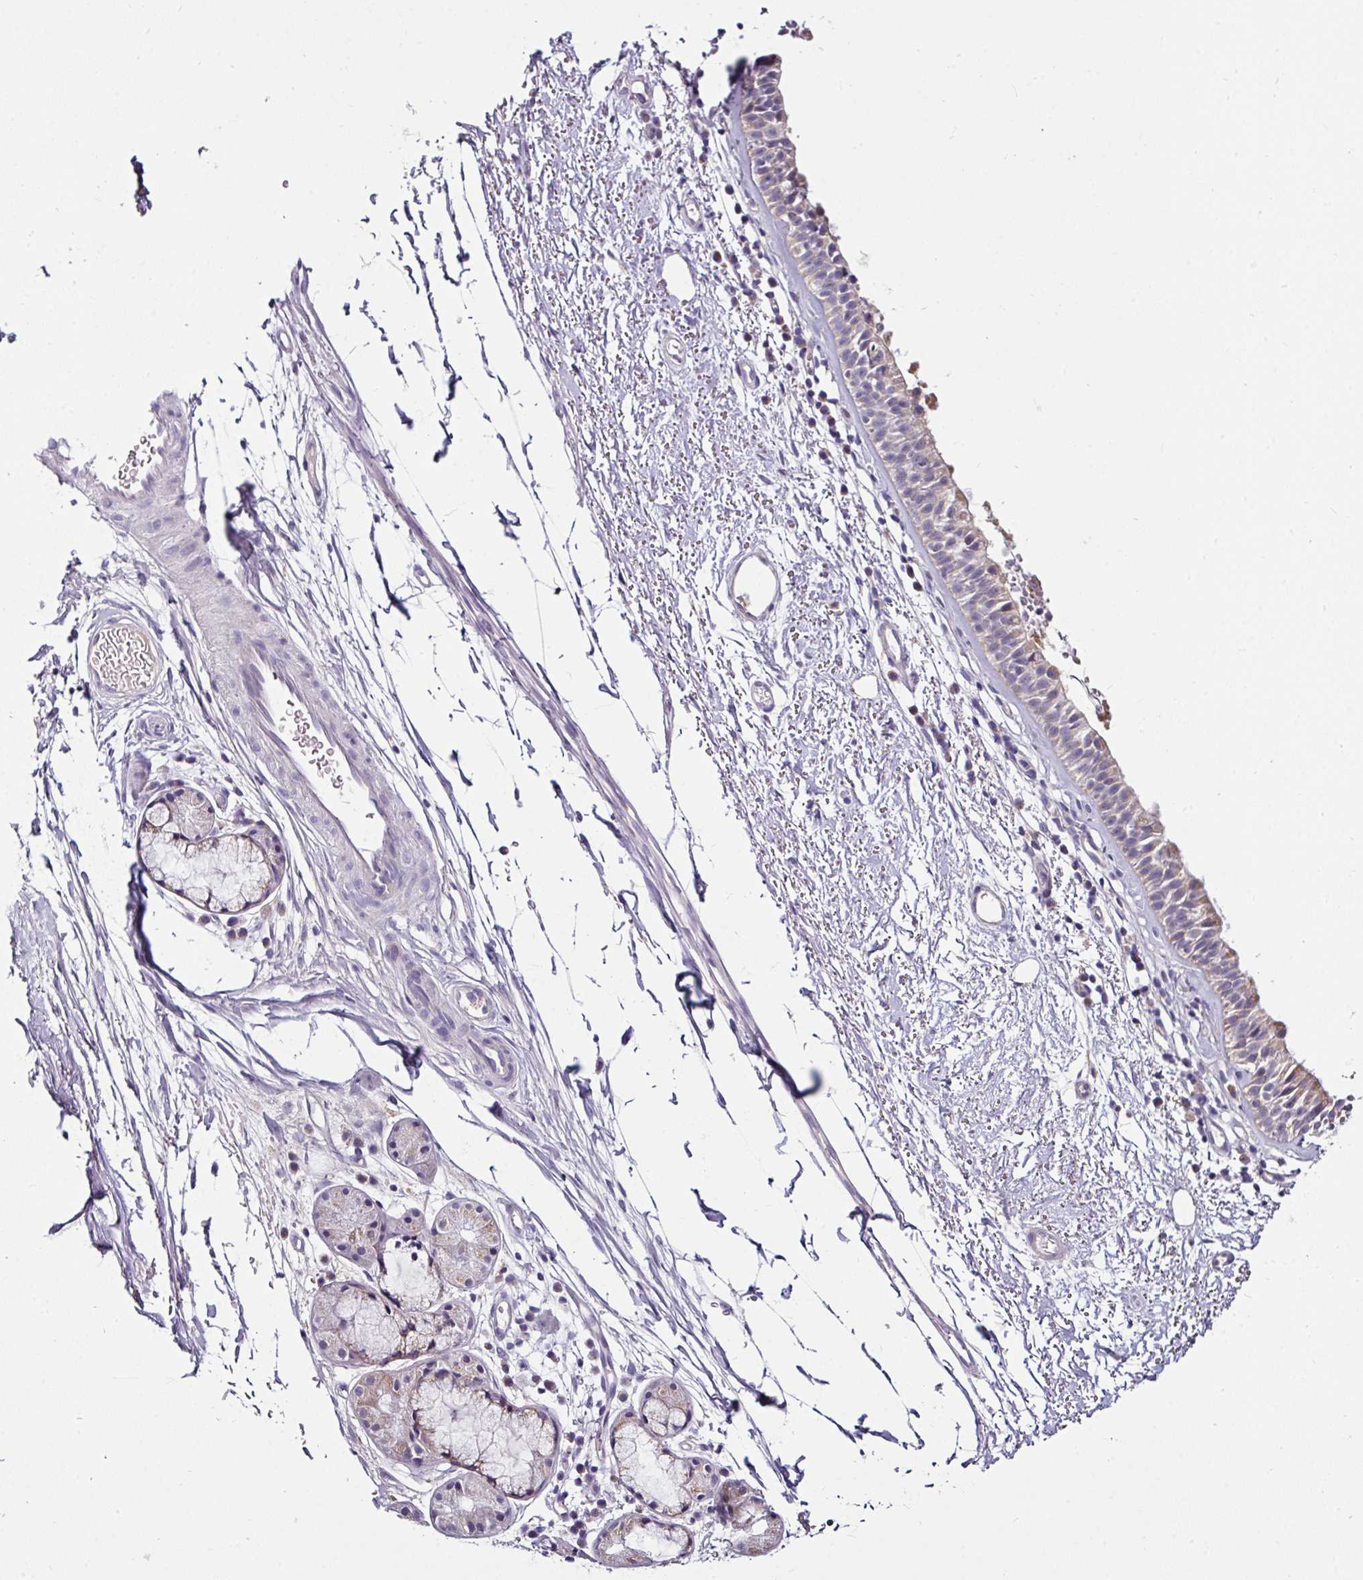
{"staining": {"intensity": "weak", "quantity": "<25%", "location": "cytoplasmic/membranous"}, "tissue": "nasopharynx", "cell_type": "Respiratory epithelial cells", "image_type": "normal", "snomed": [{"axis": "morphology", "description": "Normal tissue, NOS"}, {"axis": "topography", "description": "Cartilage tissue"}, {"axis": "topography", "description": "Nasopharynx"}], "caption": "Immunohistochemistry of benign human nasopharynx demonstrates no staining in respiratory epithelial cells.", "gene": "NAPSA", "patient": {"sex": "male", "age": 56}}